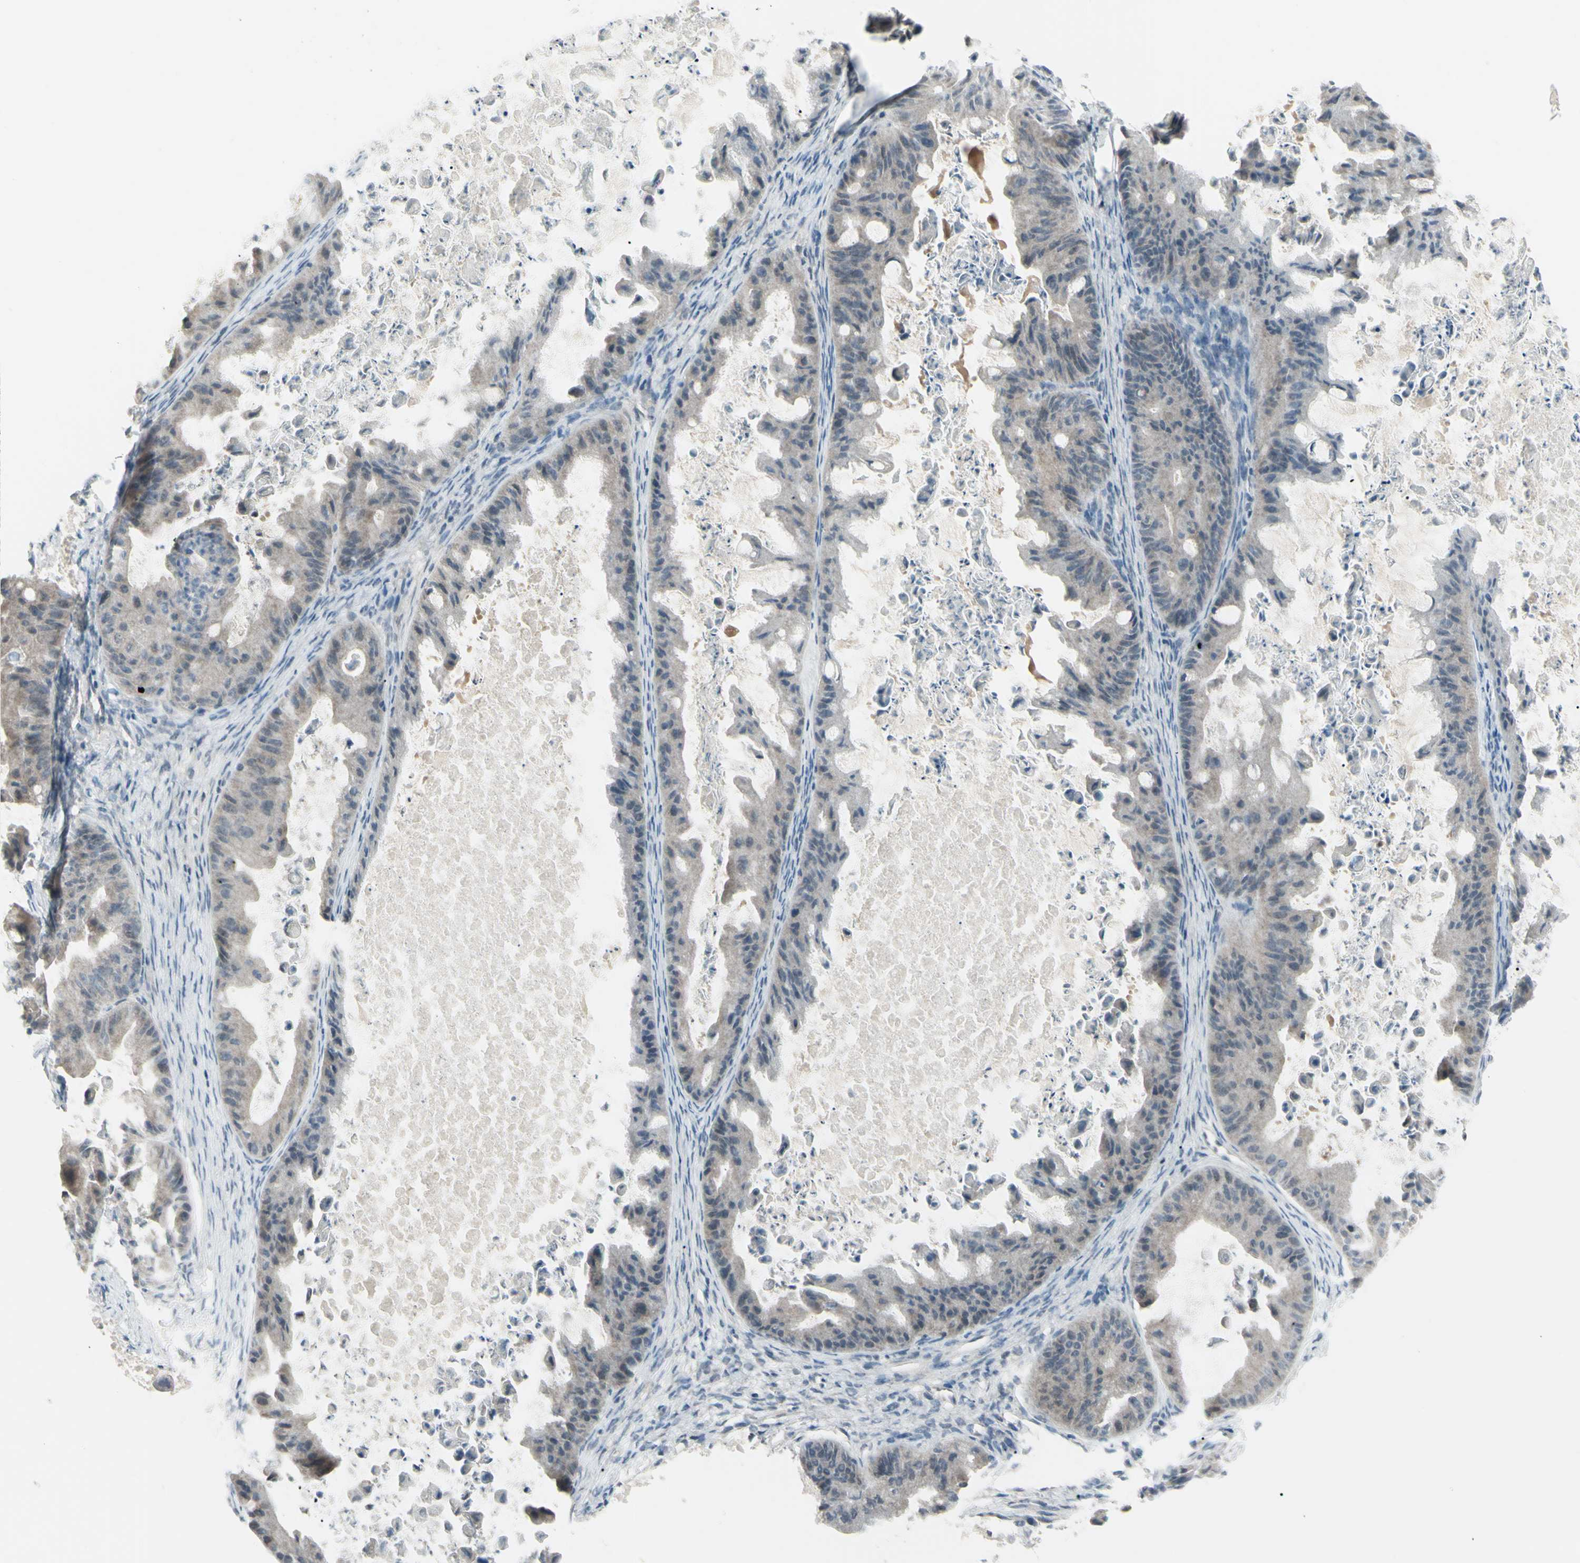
{"staining": {"intensity": "weak", "quantity": ">75%", "location": "cytoplasmic/membranous"}, "tissue": "ovarian cancer", "cell_type": "Tumor cells", "image_type": "cancer", "snomed": [{"axis": "morphology", "description": "Cystadenocarcinoma, mucinous, NOS"}, {"axis": "topography", "description": "Ovary"}], "caption": "The immunohistochemical stain shows weak cytoplasmic/membranous expression in tumor cells of ovarian mucinous cystadenocarcinoma tissue.", "gene": "SH3GL2", "patient": {"sex": "female", "age": 37}}